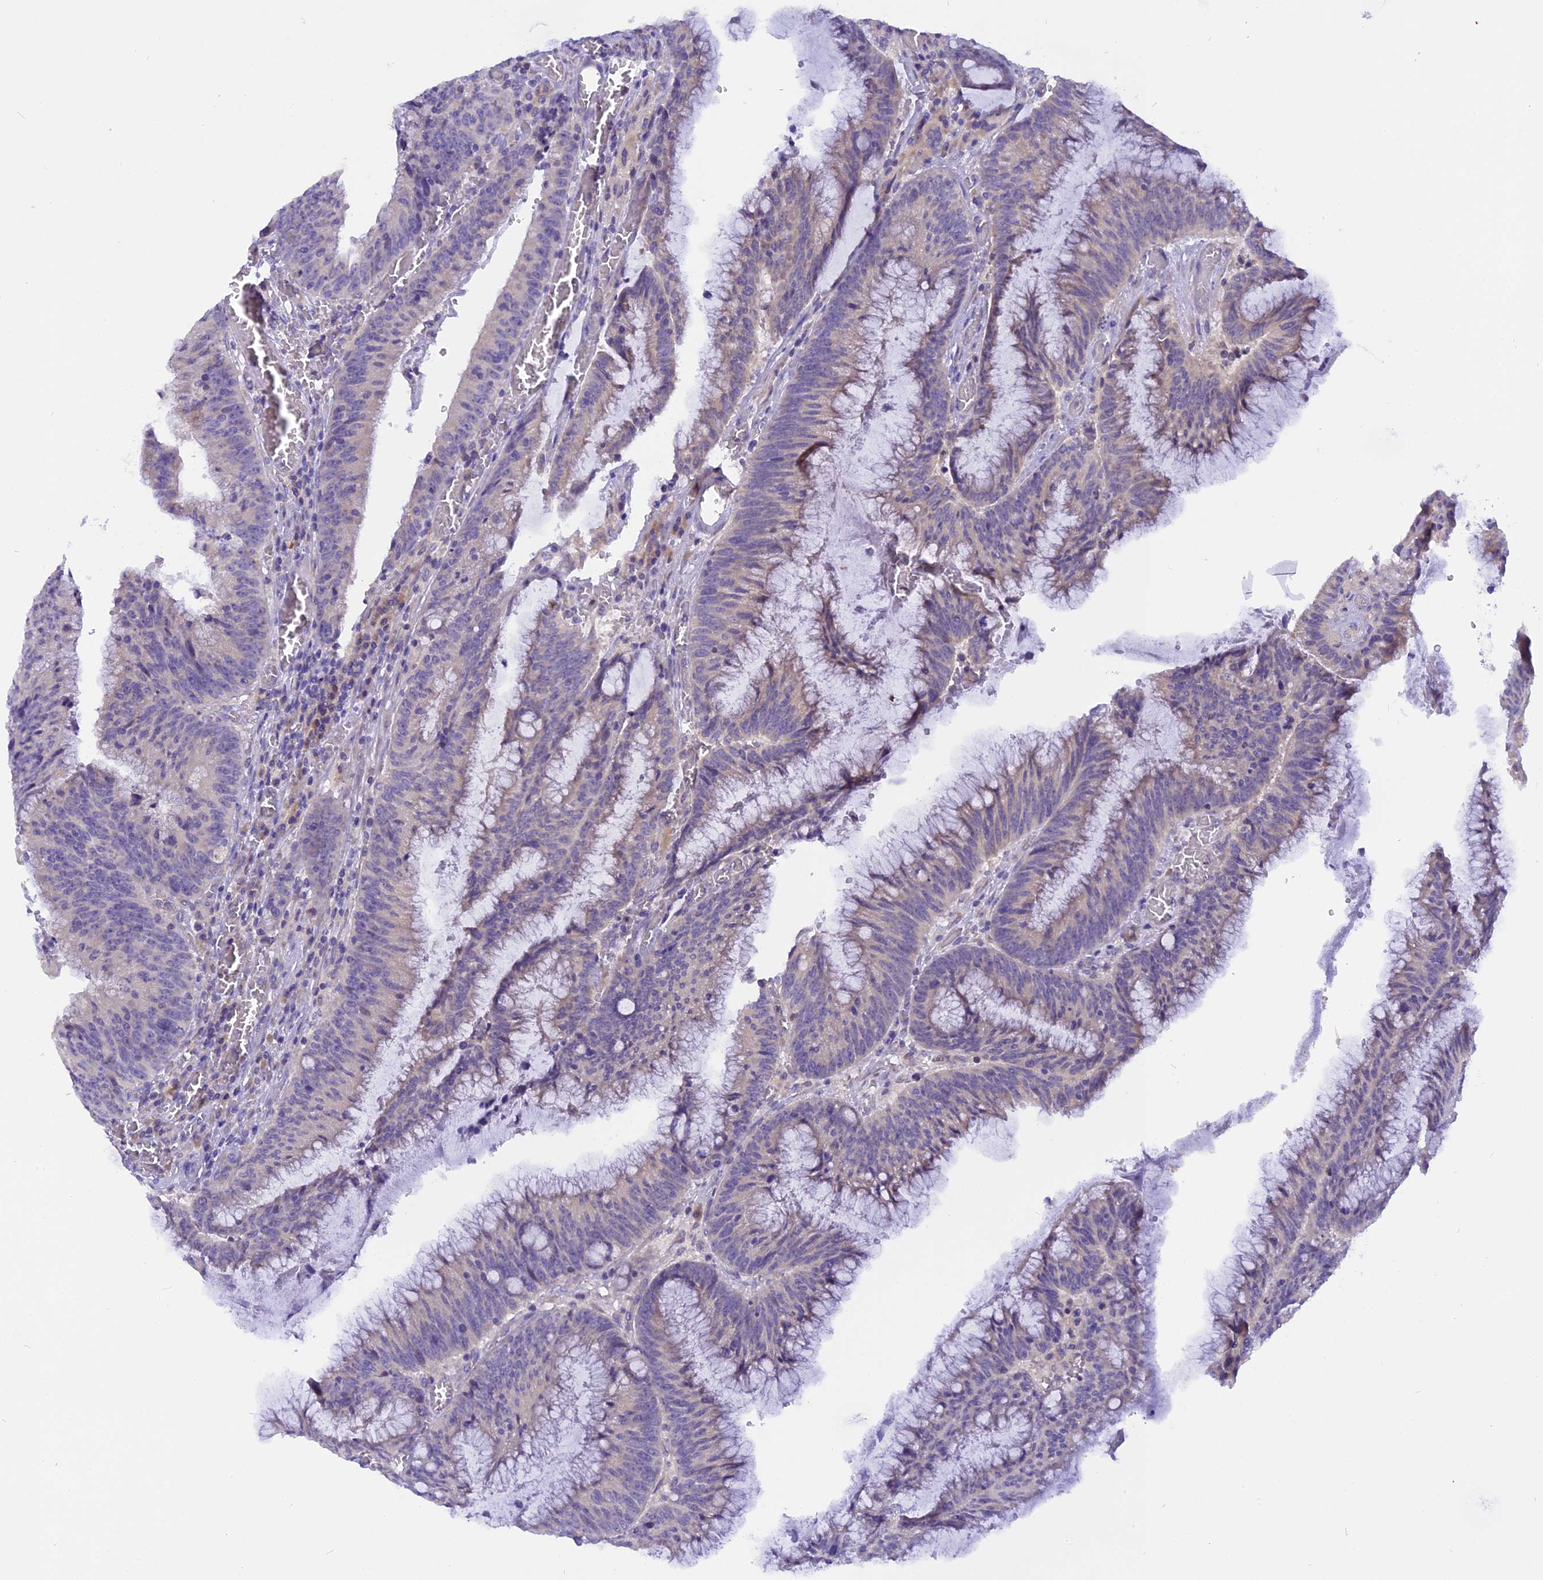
{"staining": {"intensity": "weak", "quantity": "<25%", "location": "cytoplasmic/membranous"}, "tissue": "colorectal cancer", "cell_type": "Tumor cells", "image_type": "cancer", "snomed": [{"axis": "morphology", "description": "Adenocarcinoma, NOS"}, {"axis": "topography", "description": "Rectum"}], "caption": "Human colorectal adenocarcinoma stained for a protein using immunohistochemistry shows no positivity in tumor cells.", "gene": "TRIM3", "patient": {"sex": "female", "age": 77}}